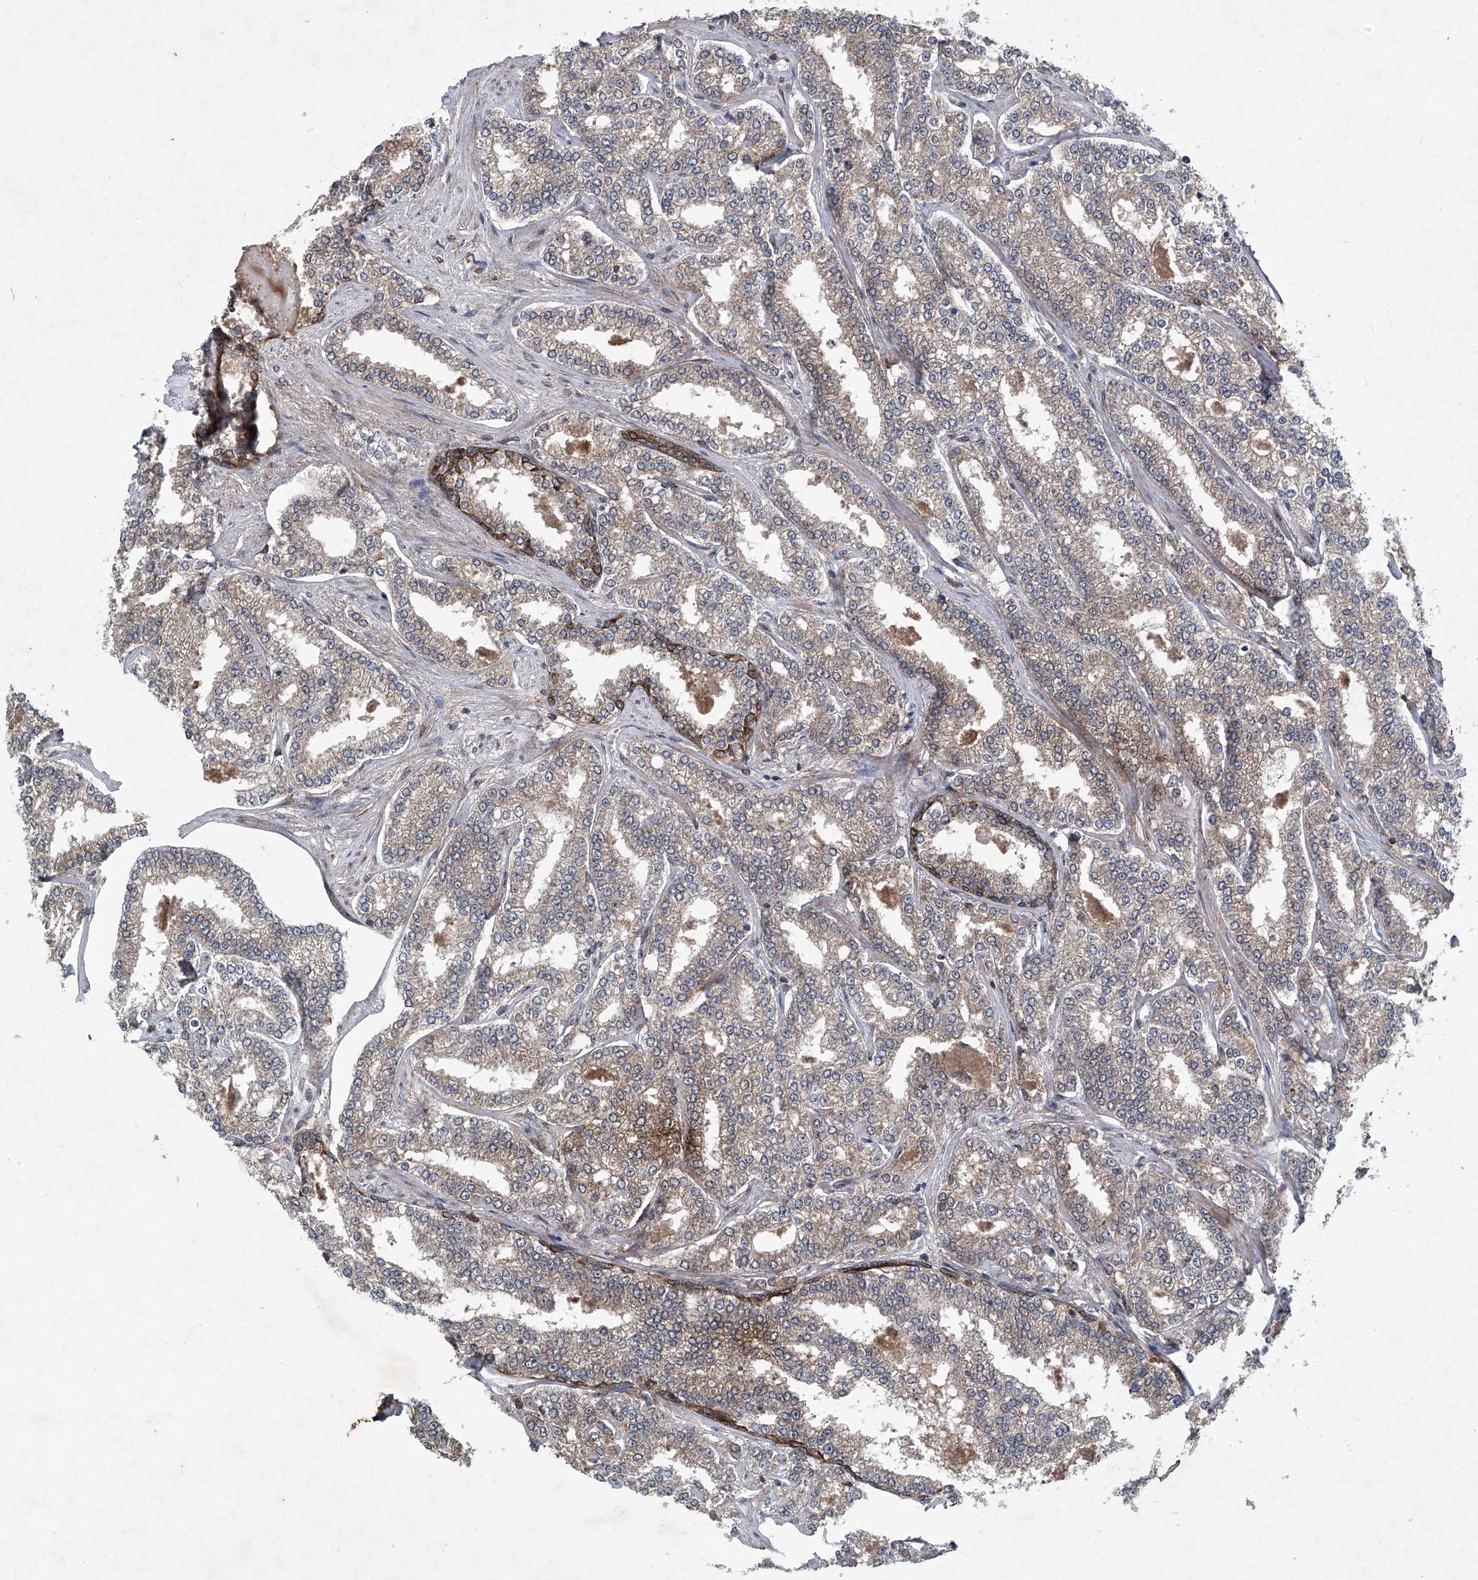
{"staining": {"intensity": "weak", "quantity": ">75%", "location": "cytoplasmic/membranous"}, "tissue": "prostate cancer", "cell_type": "Tumor cells", "image_type": "cancer", "snomed": [{"axis": "morphology", "description": "Normal tissue, NOS"}, {"axis": "morphology", "description": "Adenocarcinoma, High grade"}, {"axis": "topography", "description": "Prostate"}], "caption": "Protein positivity by immunohistochemistry displays weak cytoplasmic/membranous expression in about >75% of tumor cells in prostate cancer. The staining is performed using DAB (3,3'-diaminobenzidine) brown chromogen to label protein expression. The nuclei are counter-stained blue using hematoxylin.", "gene": "SUMF2", "patient": {"sex": "male", "age": 83}}